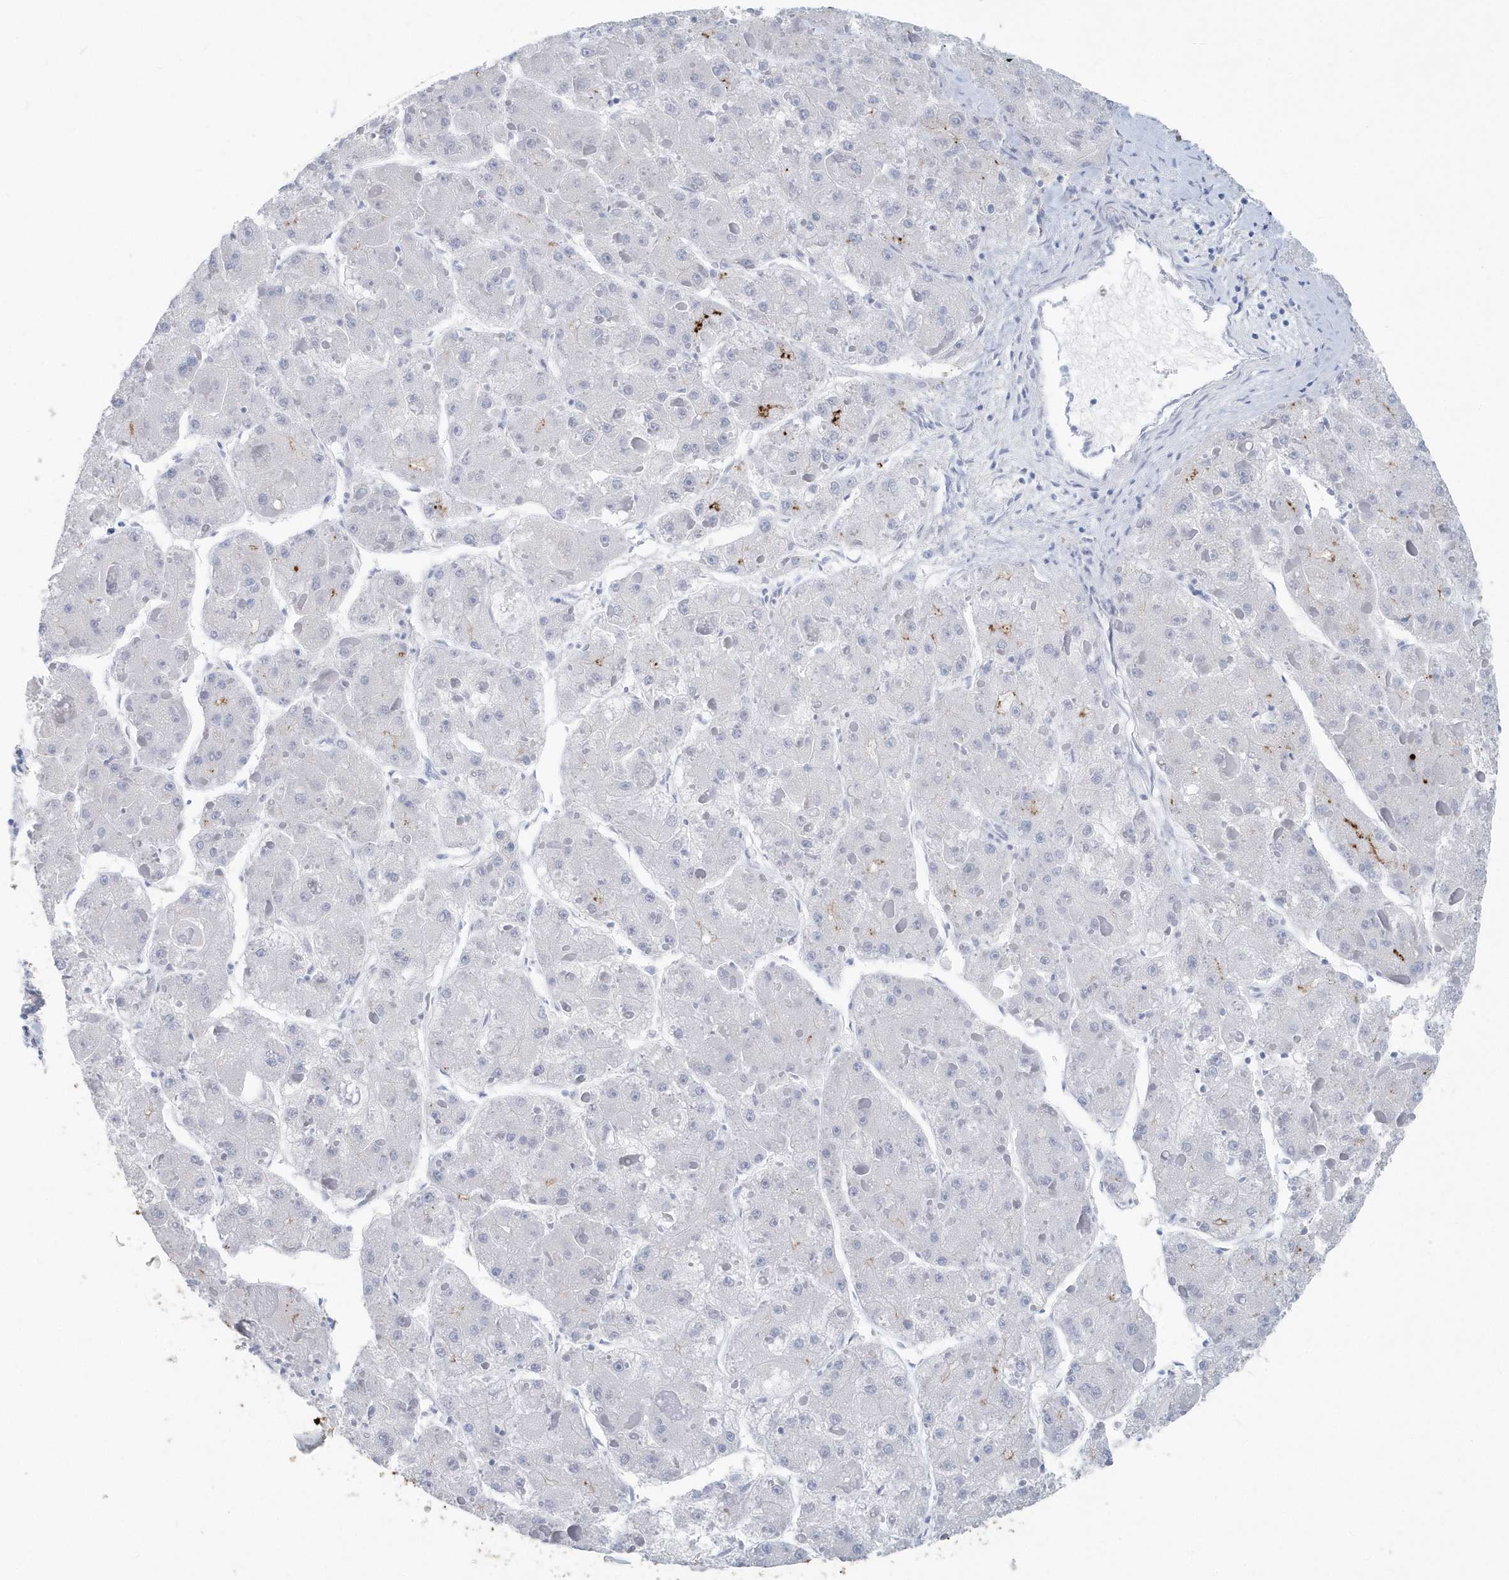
{"staining": {"intensity": "negative", "quantity": "none", "location": "none"}, "tissue": "liver cancer", "cell_type": "Tumor cells", "image_type": "cancer", "snomed": [{"axis": "morphology", "description": "Carcinoma, Hepatocellular, NOS"}, {"axis": "topography", "description": "Liver"}], "caption": "DAB immunohistochemical staining of human liver cancer (hepatocellular carcinoma) demonstrates no significant staining in tumor cells.", "gene": "JCHAIN", "patient": {"sex": "female", "age": 73}}